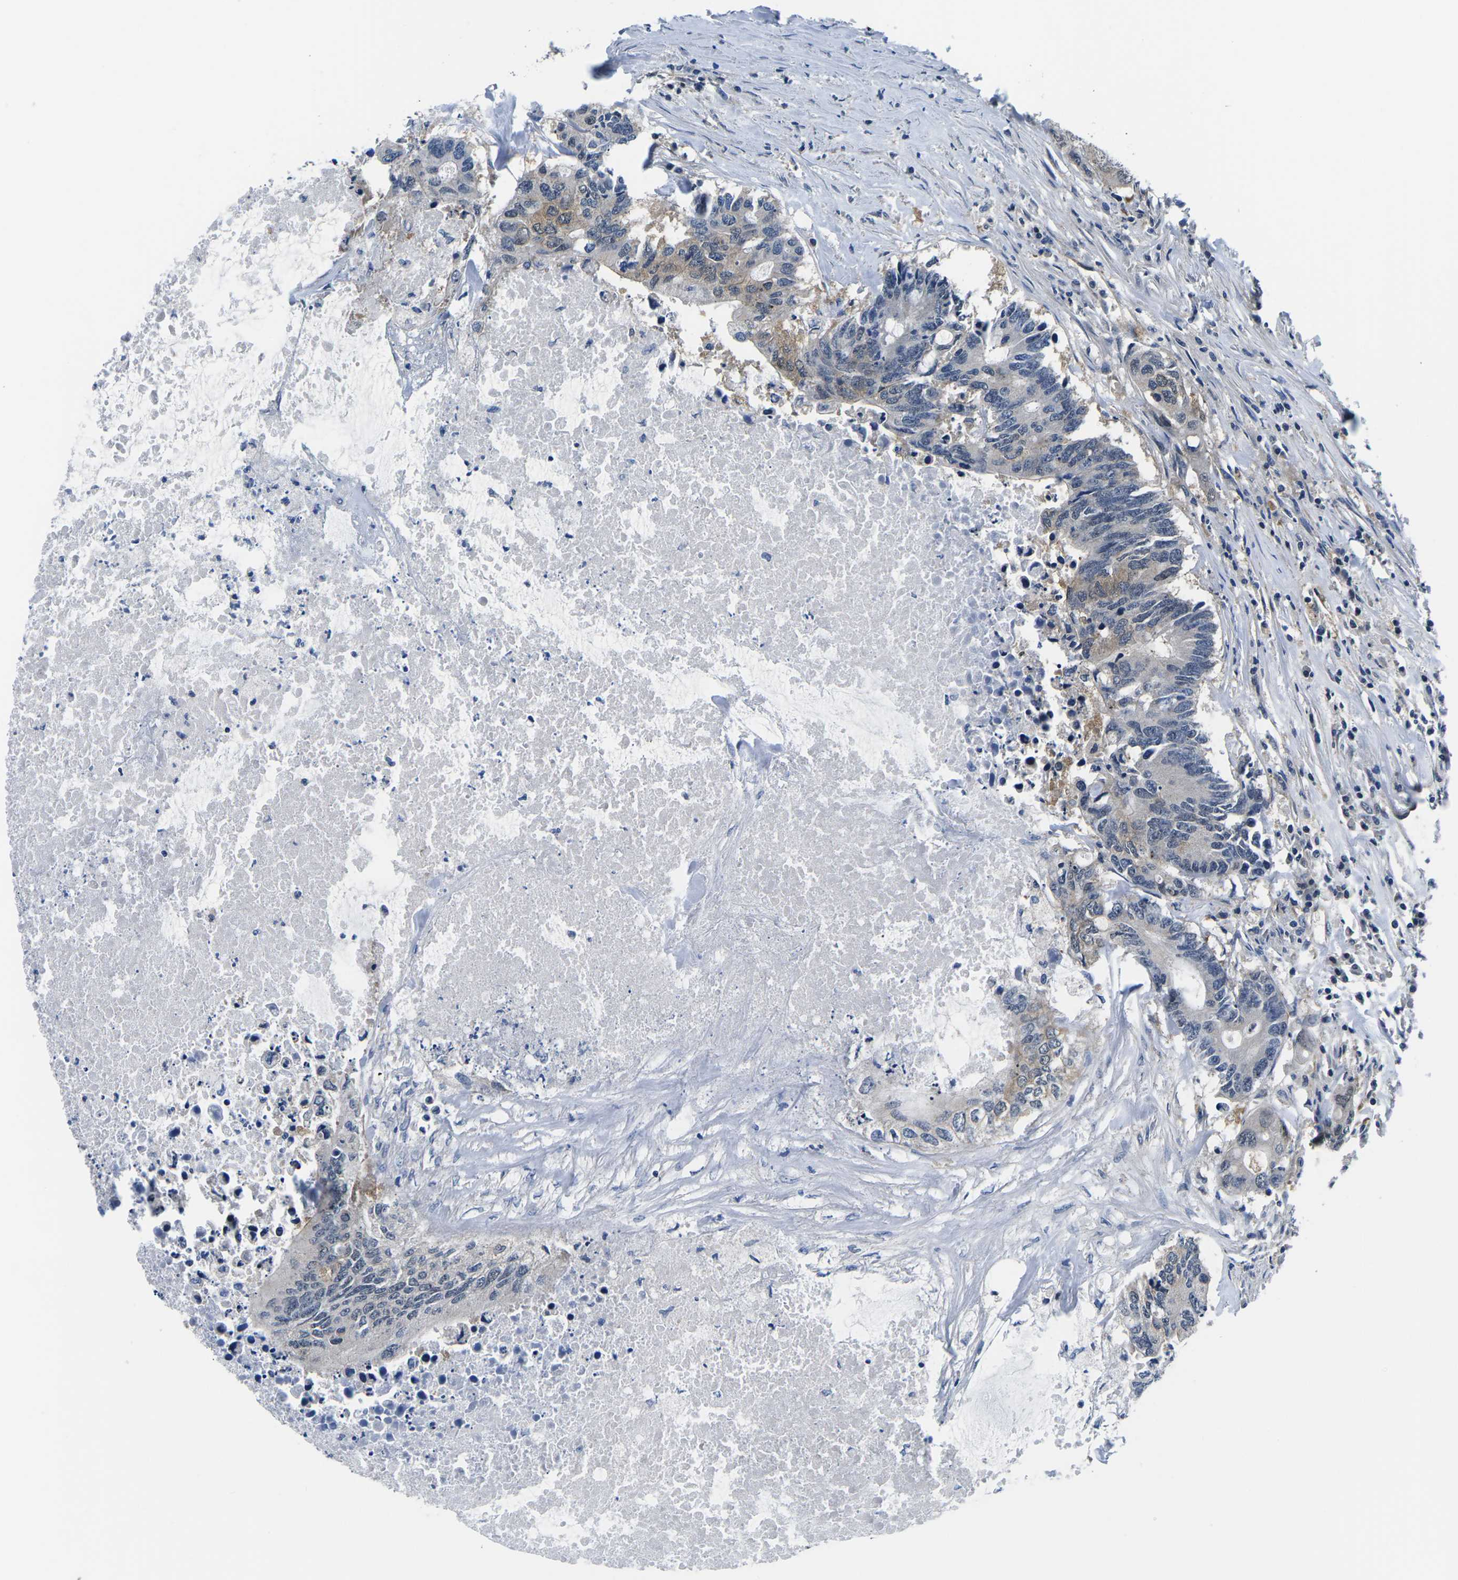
{"staining": {"intensity": "weak", "quantity": "25%-75%", "location": "cytoplasmic/membranous"}, "tissue": "colorectal cancer", "cell_type": "Tumor cells", "image_type": "cancer", "snomed": [{"axis": "morphology", "description": "Adenocarcinoma, NOS"}, {"axis": "topography", "description": "Colon"}], "caption": "IHC photomicrograph of human colorectal cancer stained for a protein (brown), which displays low levels of weak cytoplasmic/membranous positivity in about 25%-75% of tumor cells.", "gene": "GSK3B", "patient": {"sex": "male", "age": 71}}